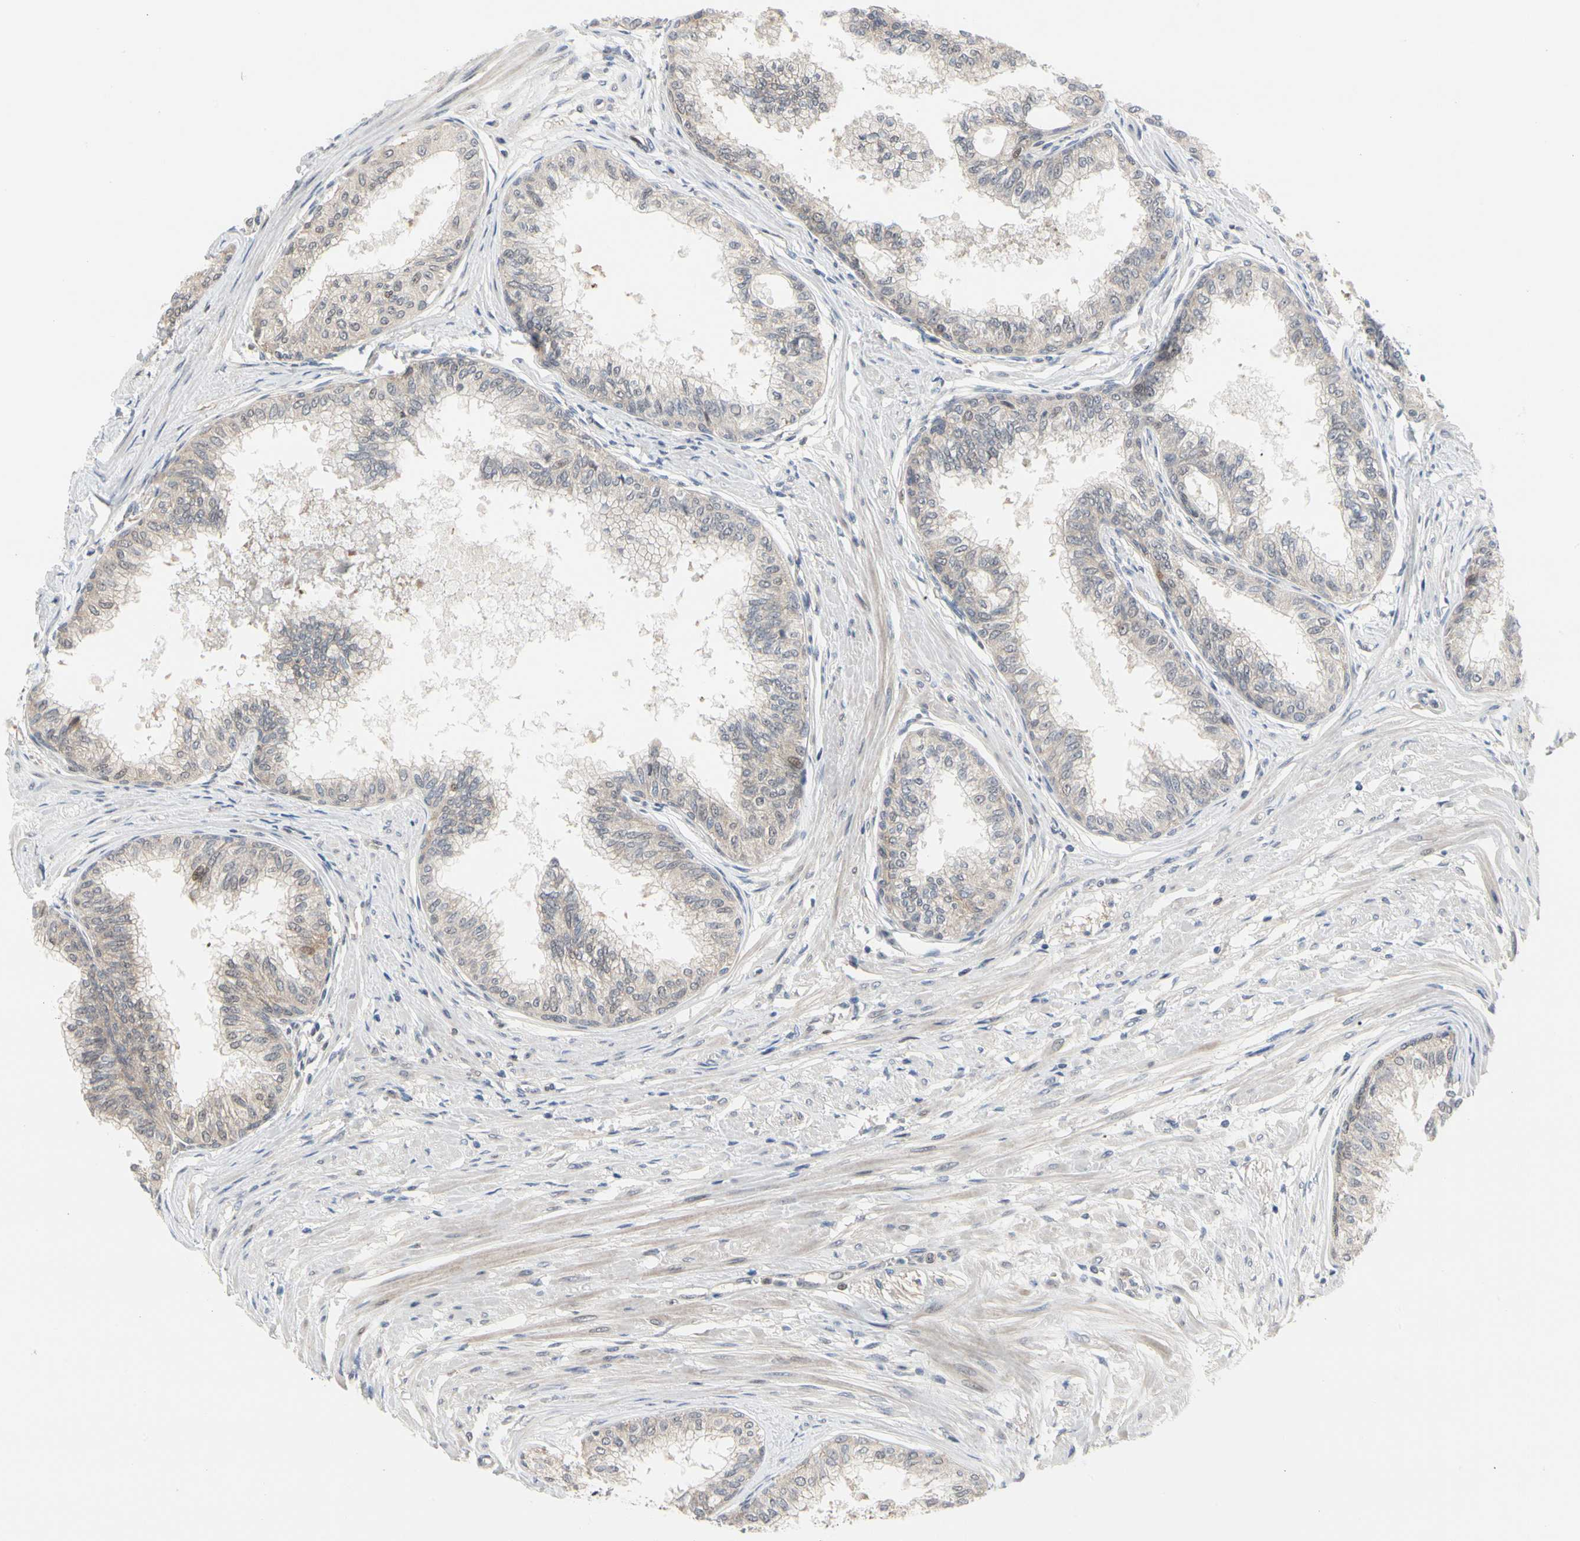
{"staining": {"intensity": "weak", "quantity": ">75%", "location": "cytoplasmic/membranous"}, "tissue": "prostate", "cell_type": "Glandular cells", "image_type": "normal", "snomed": [{"axis": "morphology", "description": "Normal tissue, NOS"}, {"axis": "topography", "description": "Prostate"}, {"axis": "topography", "description": "Seminal veicle"}], "caption": "Immunohistochemistry micrograph of benign human prostate stained for a protein (brown), which displays low levels of weak cytoplasmic/membranous staining in about >75% of glandular cells.", "gene": "CDK5", "patient": {"sex": "male", "age": 60}}